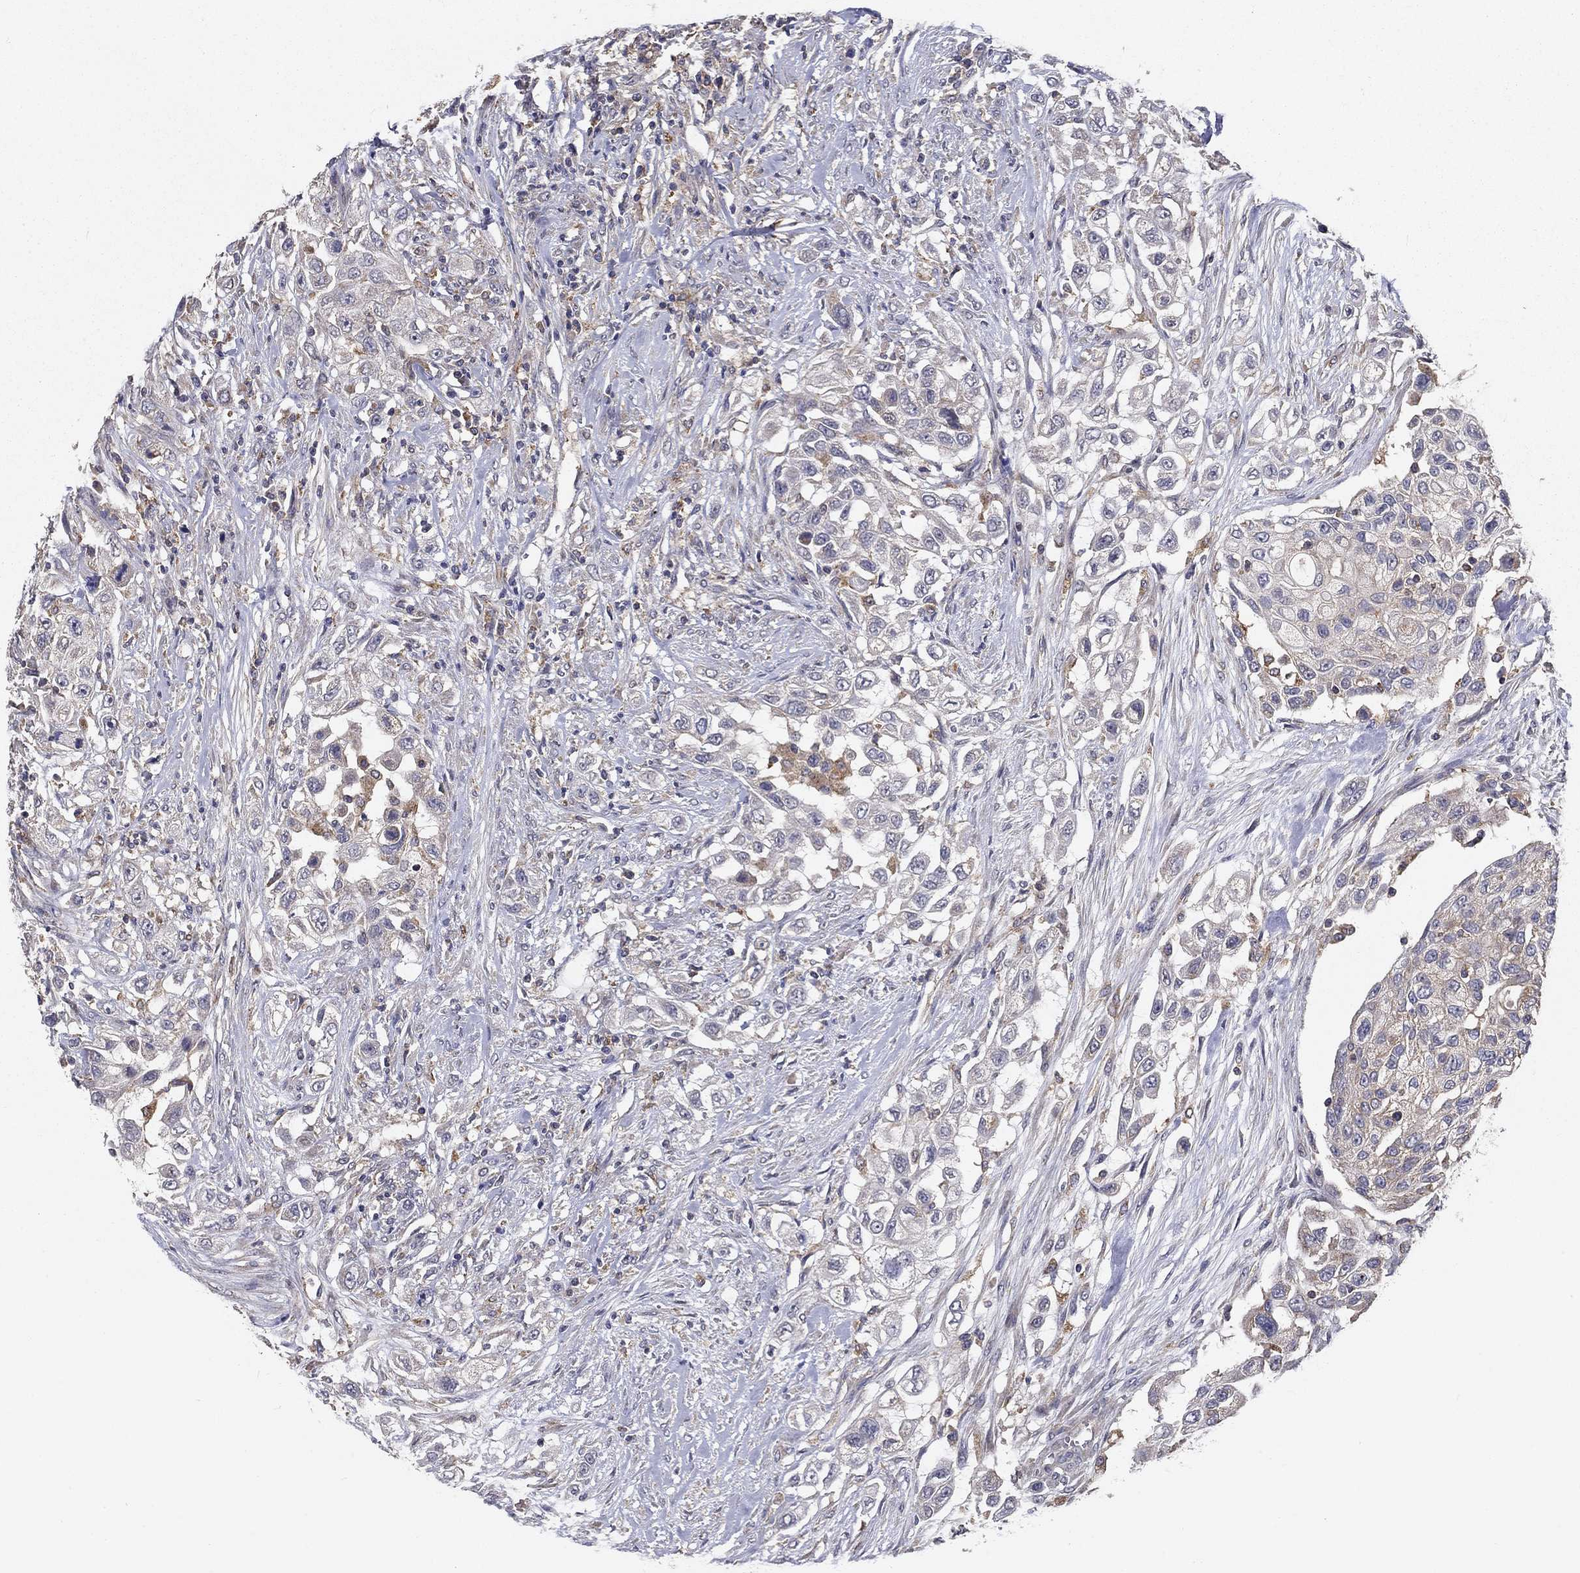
{"staining": {"intensity": "negative", "quantity": "none", "location": "none"}, "tissue": "urothelial cancer", "cell_type": "Tumor cells", "image_type": "cancer", "snomed": [{"axis": "morphology", "description": "Urothelial carcinoma, High grade"}, {"axis": "topography", "description": "Urinary bladder"}], "caption": "Immunohistochemical staining of human high-grade urothelial carcinoma shows no significant staining in tumor cells.", "gene": "ALDH4A1", "patient": {"sex": "female", "age": 56}}